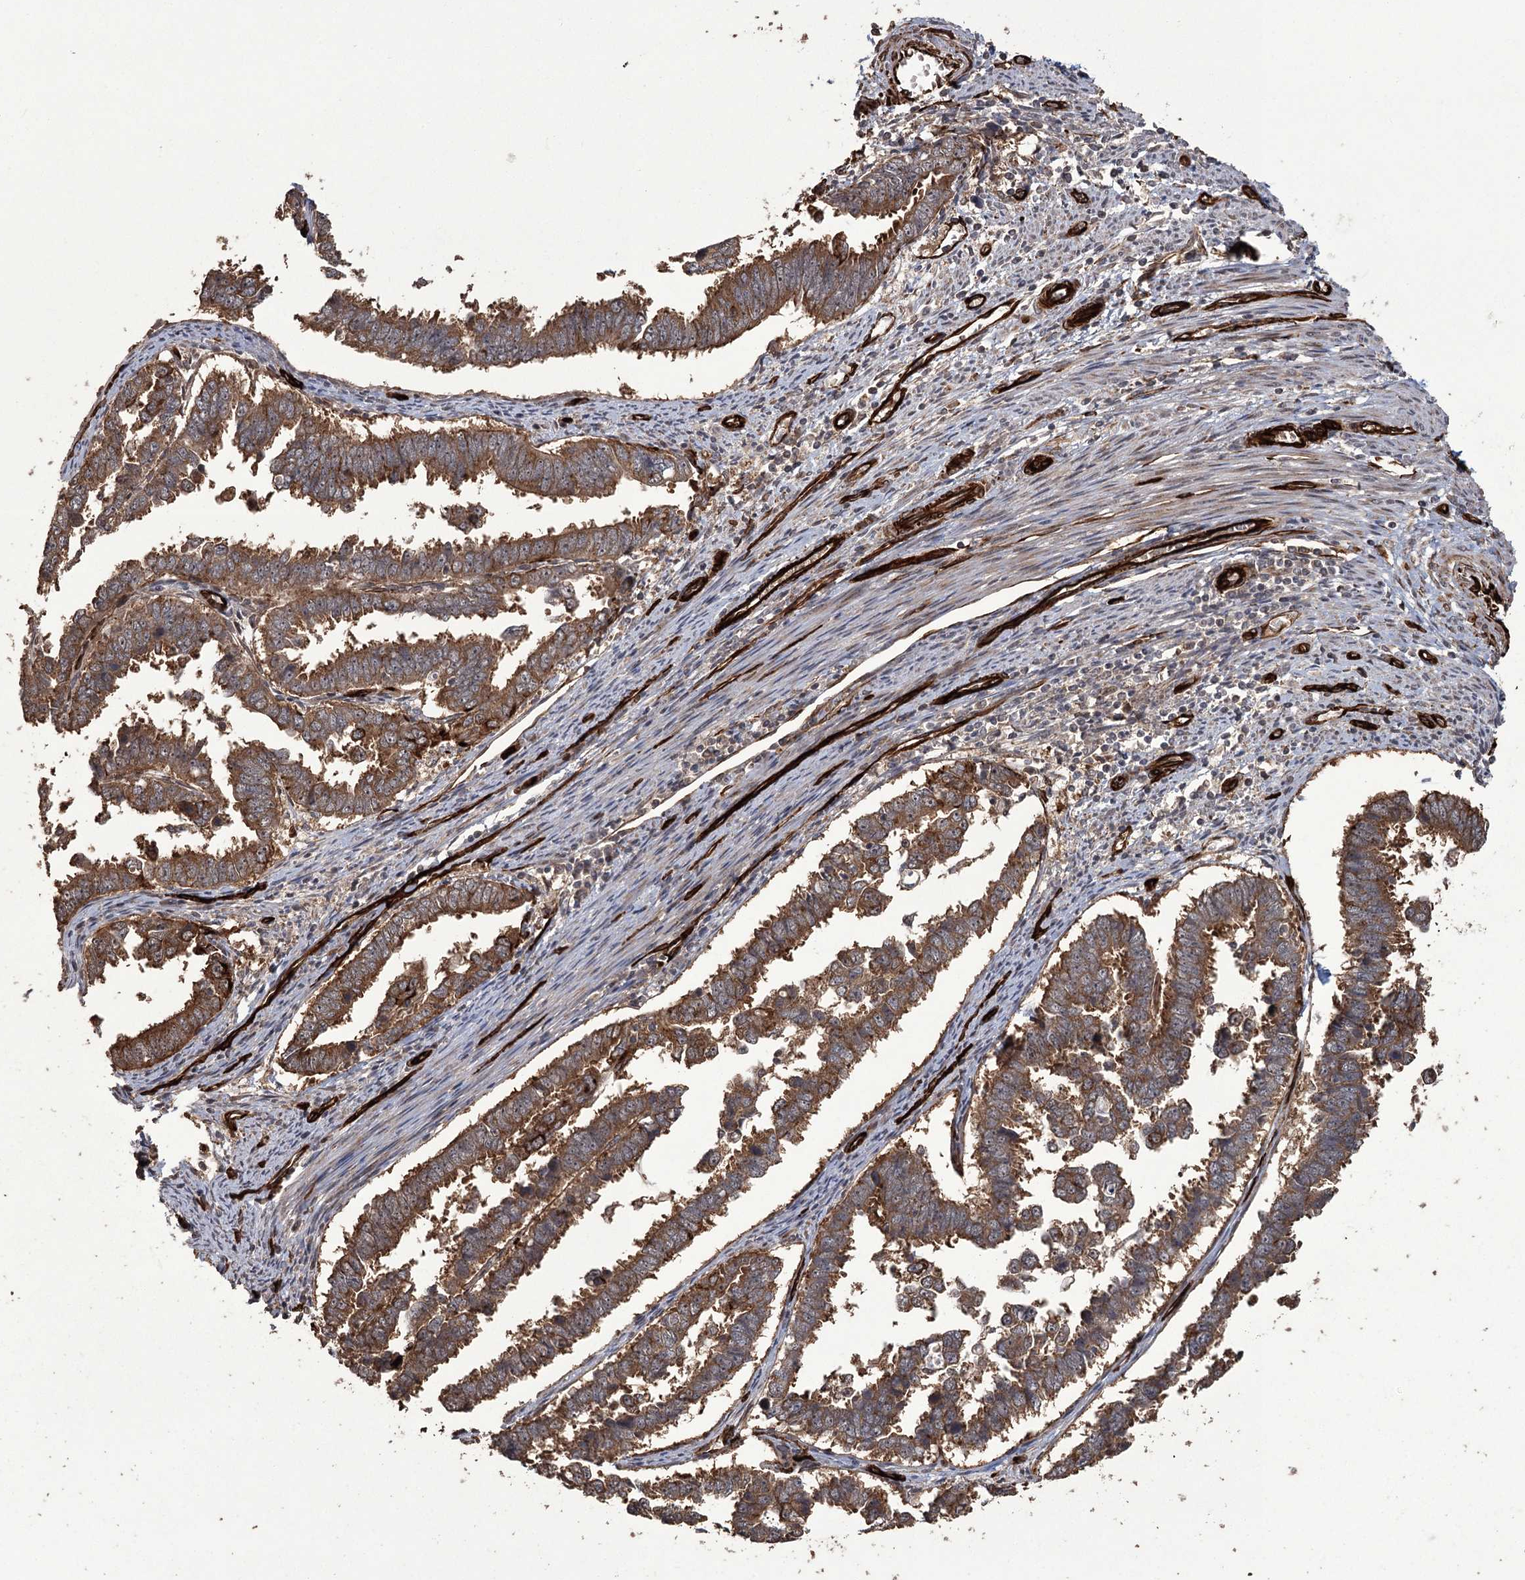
{"staining": {"intensity": "moderate", "quantity": ">75%", "location": "cytoplasmic/membranous"}, "tissue": "endometrial cancer", "cell_type": "Tumor cells", "image_type": "cancer", "snomed": [{"axis": "morphology", "description": "Adenocarcinoma, NOS"}, {"axis": "topography", "description": "Endometrium"}], "caption": "A medium amount of moderate cytoplasmic/membranous expression is appreciated in approximately >75% of tumor cells in adenocarcinoma (endometrial) tissue.", "gene": "RPAP3", "patient": {"sex": "female", "age": 75}}